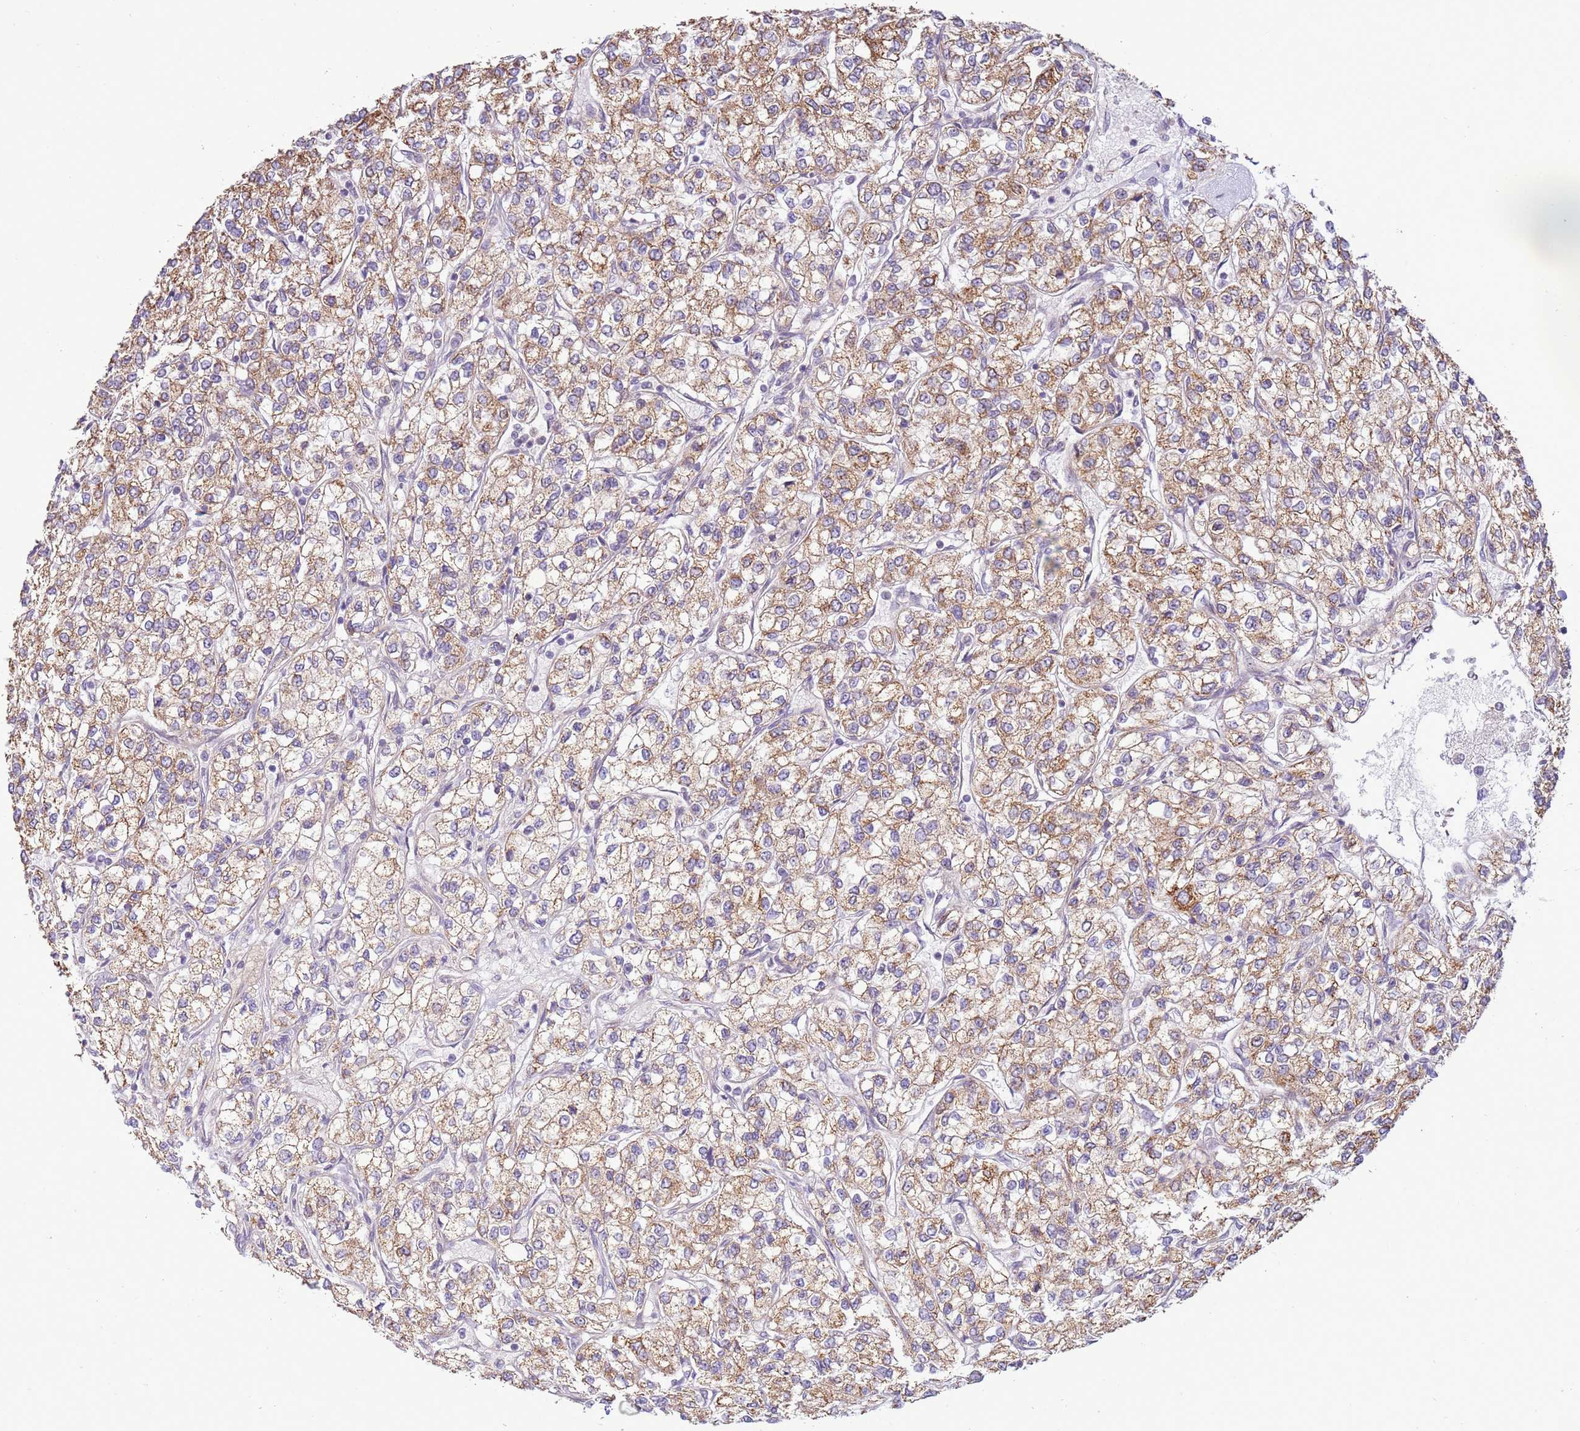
{"staining": {"intensity": "moderate", "quantity": "25%-75%", "location": "cytoplasmic/membranous"}, "tissue": "renal cancer", "cell_type": "Tumor cells", "image_type": "cancer", "snomed": [{"axis": "morphology", "description": "Adenocarcinoma, NOS"}, {"axis": "topography", "description": "Kidney"}], "caption": "Moderate cytoplasmic/membranous staining is seen in about 25%-75% of tumor cells in renal cancer. (IHC, brightfield microscopy, high magnification).", "gene": "SCARA3", "patient": {"sex": "male", "age": 80}}